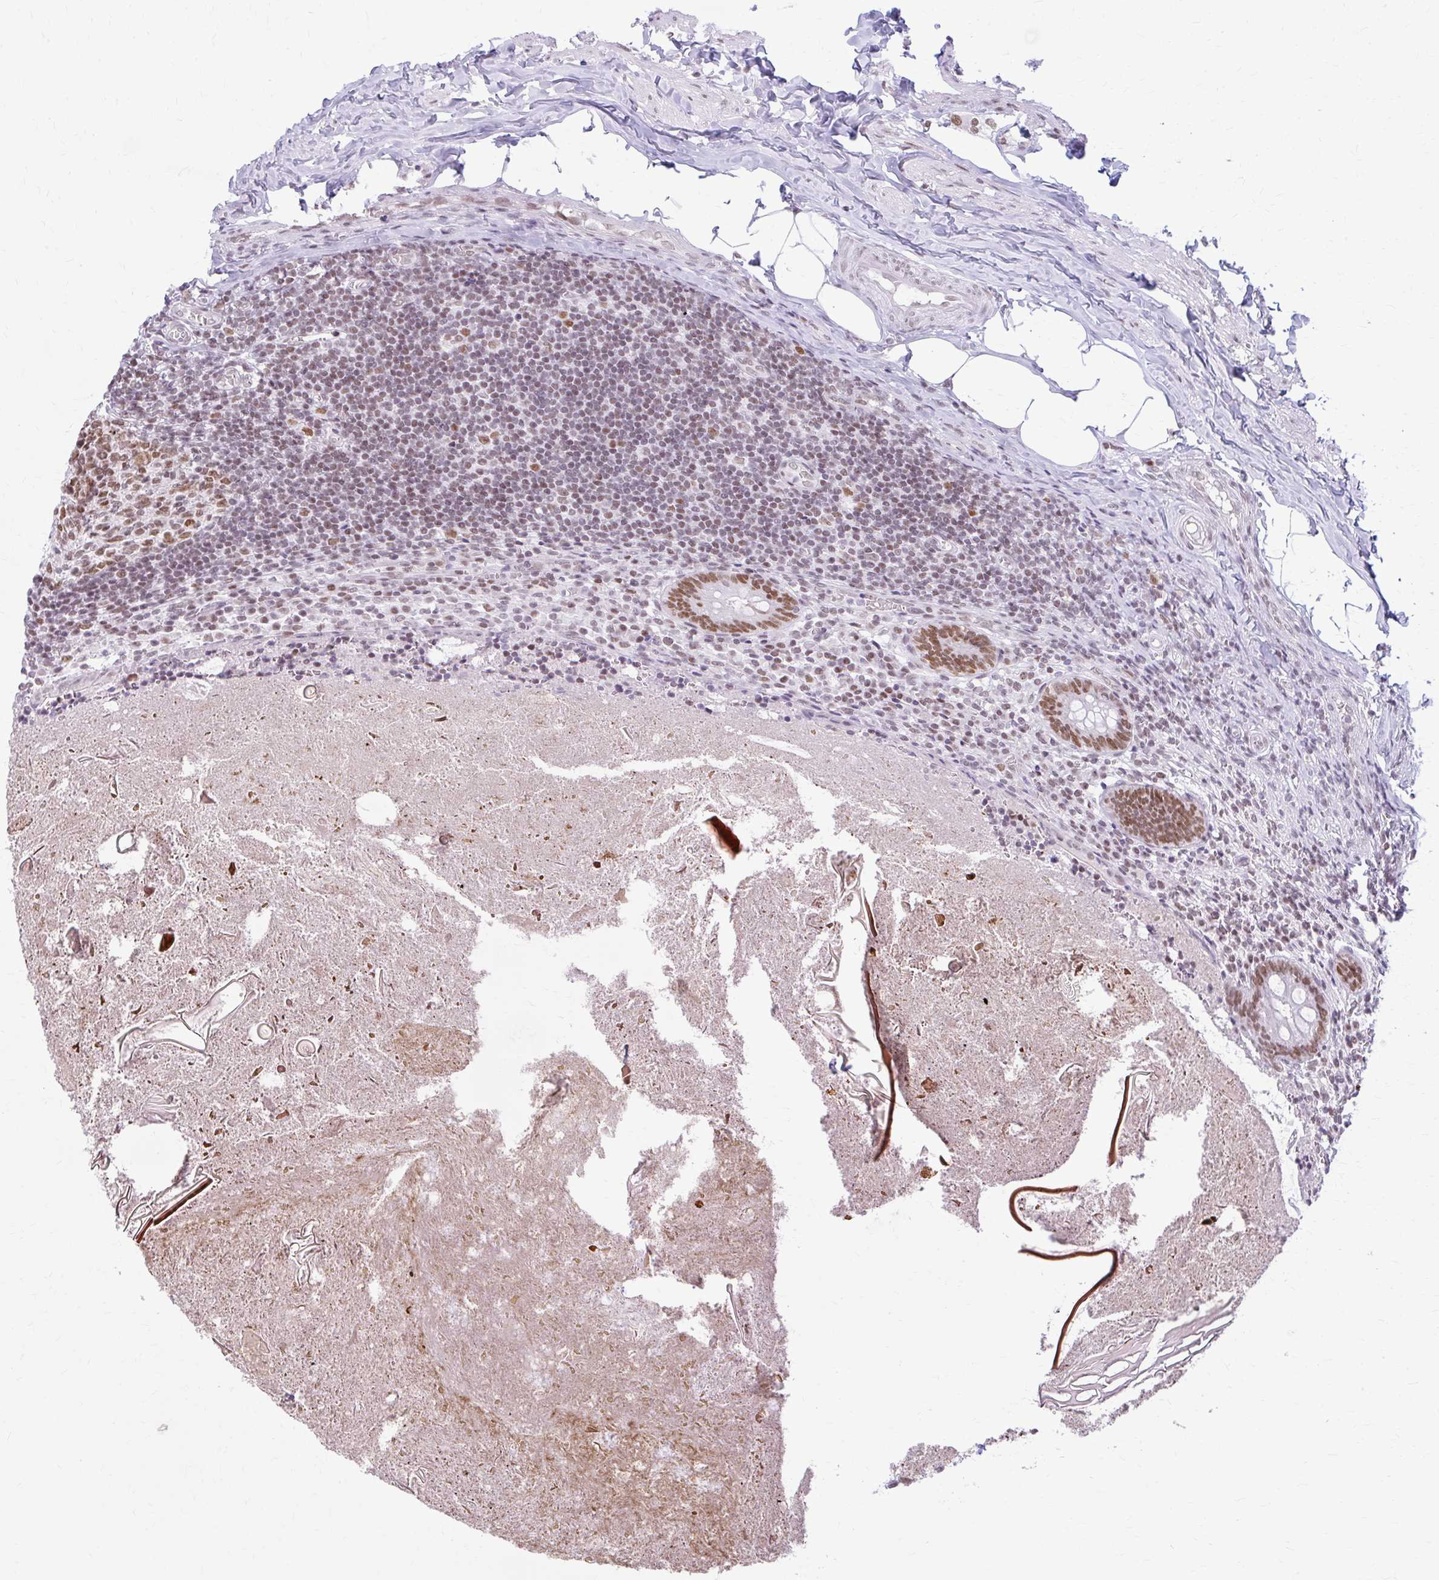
{"staining": {"intensity": "moderate", "quantity": ">75%", "location": "nuclear"}, "tissue": "appendix", "cell_type": "Glandular cells", "image_type": "normal", "snomed": [{"axis": "morphology", "description": "Normal tissue, NOS"}, {"axis": "topography", "description": "Appendix"}], "caption": "Normal appendix was stained to show a protein in brown. There is medium levels of moderate nuclear staining in about >75% of glandular cells. (Brightfield microscopy of DAB IHC at high magnification).", "gene": "PABIR1", "patient": {"sex": "female", "age": 17}}